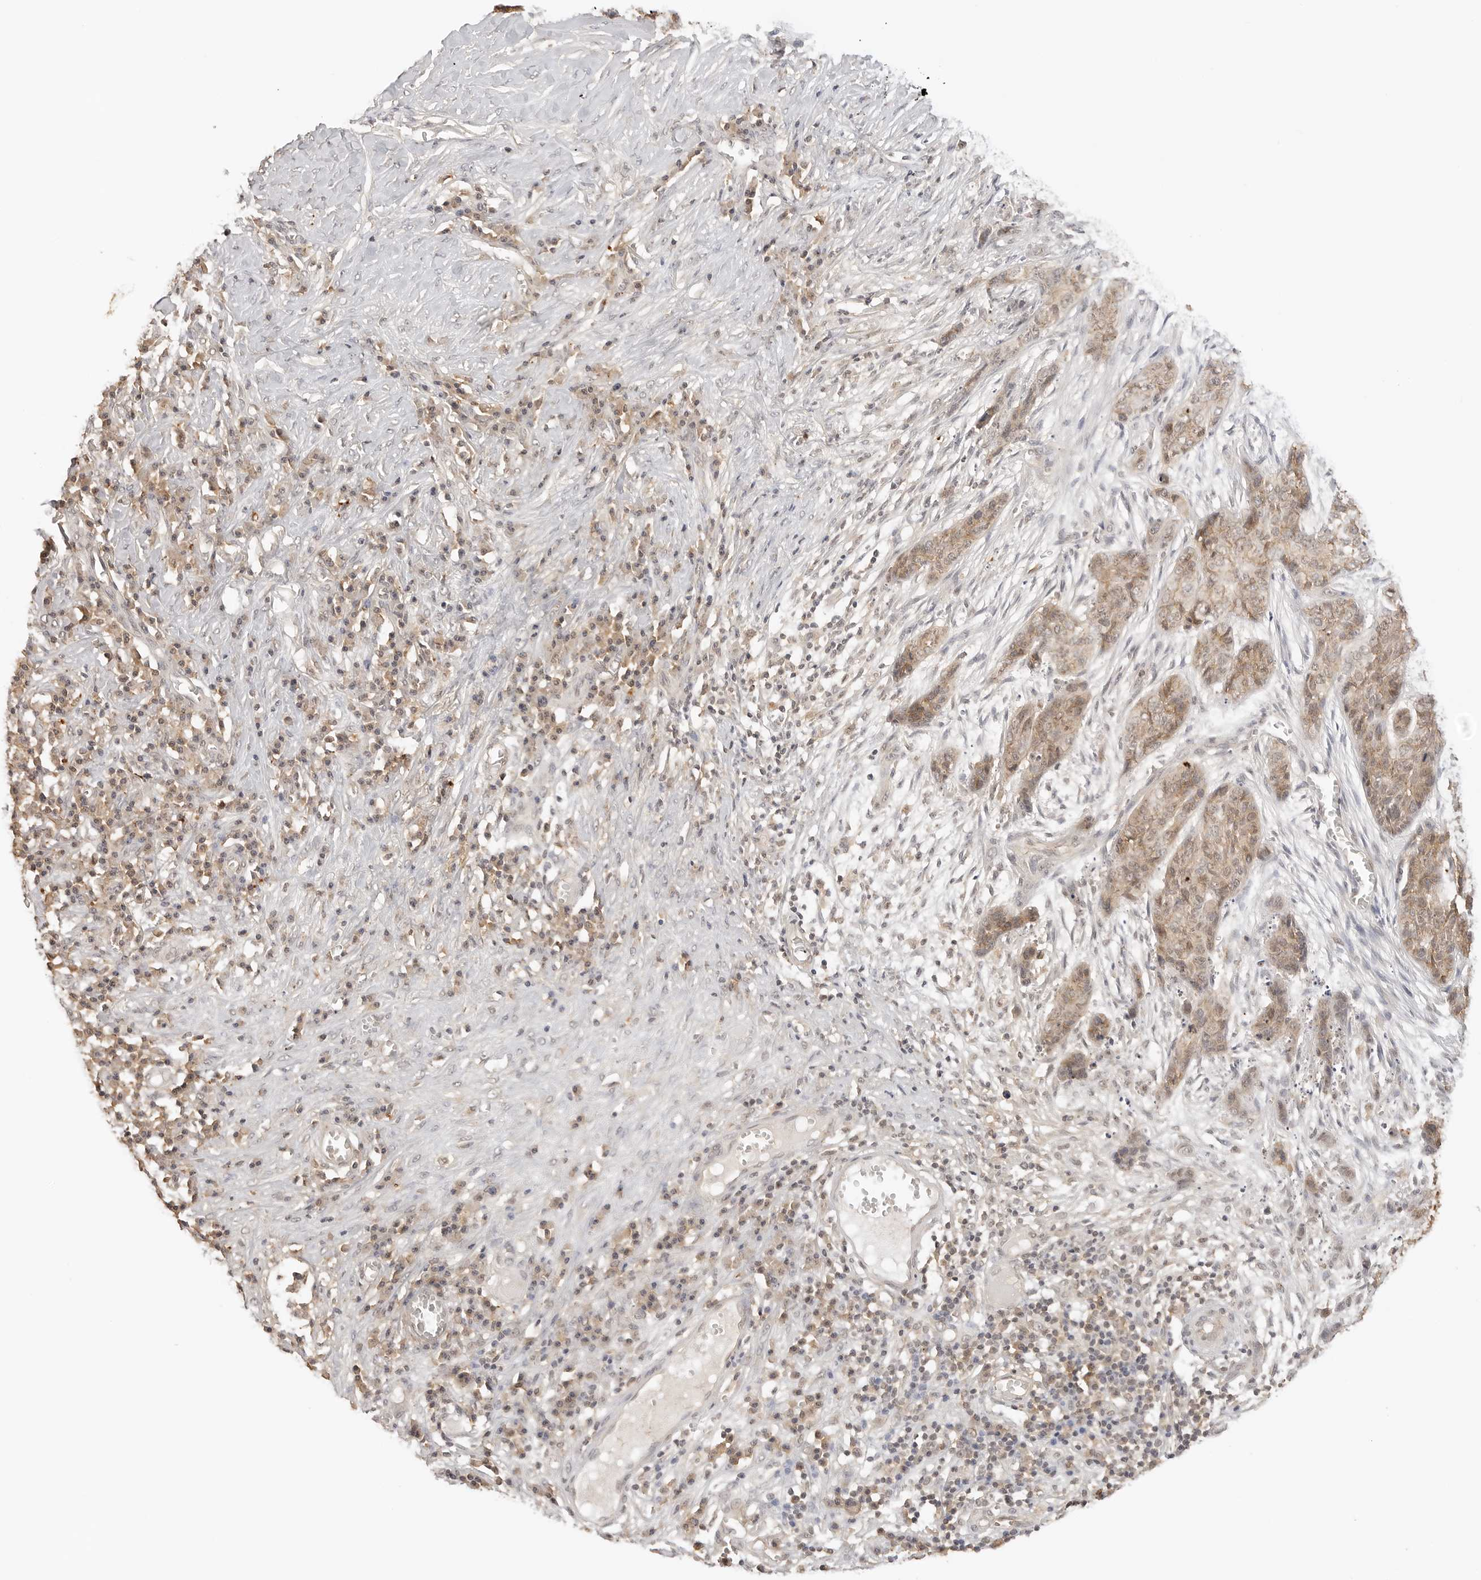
{"staining": {"intensity": "weak", "quantity": ">75%", "location": "cytoplasmic/membranous"}, "tissue": "skin cancer", "cell_type": "Tumor cells", "image_type": "cancer", "snomed": [{"axis": "morphology", "description": "Basal cell carcinoma"}, {"axis": "topography", "description": "Skin"}], "caption": "Immunohistochemistry (IHC) photomicrograph of basal cell carcinoma (skin) stained for a protein (brown), which demonstrates low levels of weak cytoplasmic/membranous positivity in about >75% of tumor cells.", "gene": "EPHA1", "patient": {"sex": "female", "age": 64}}